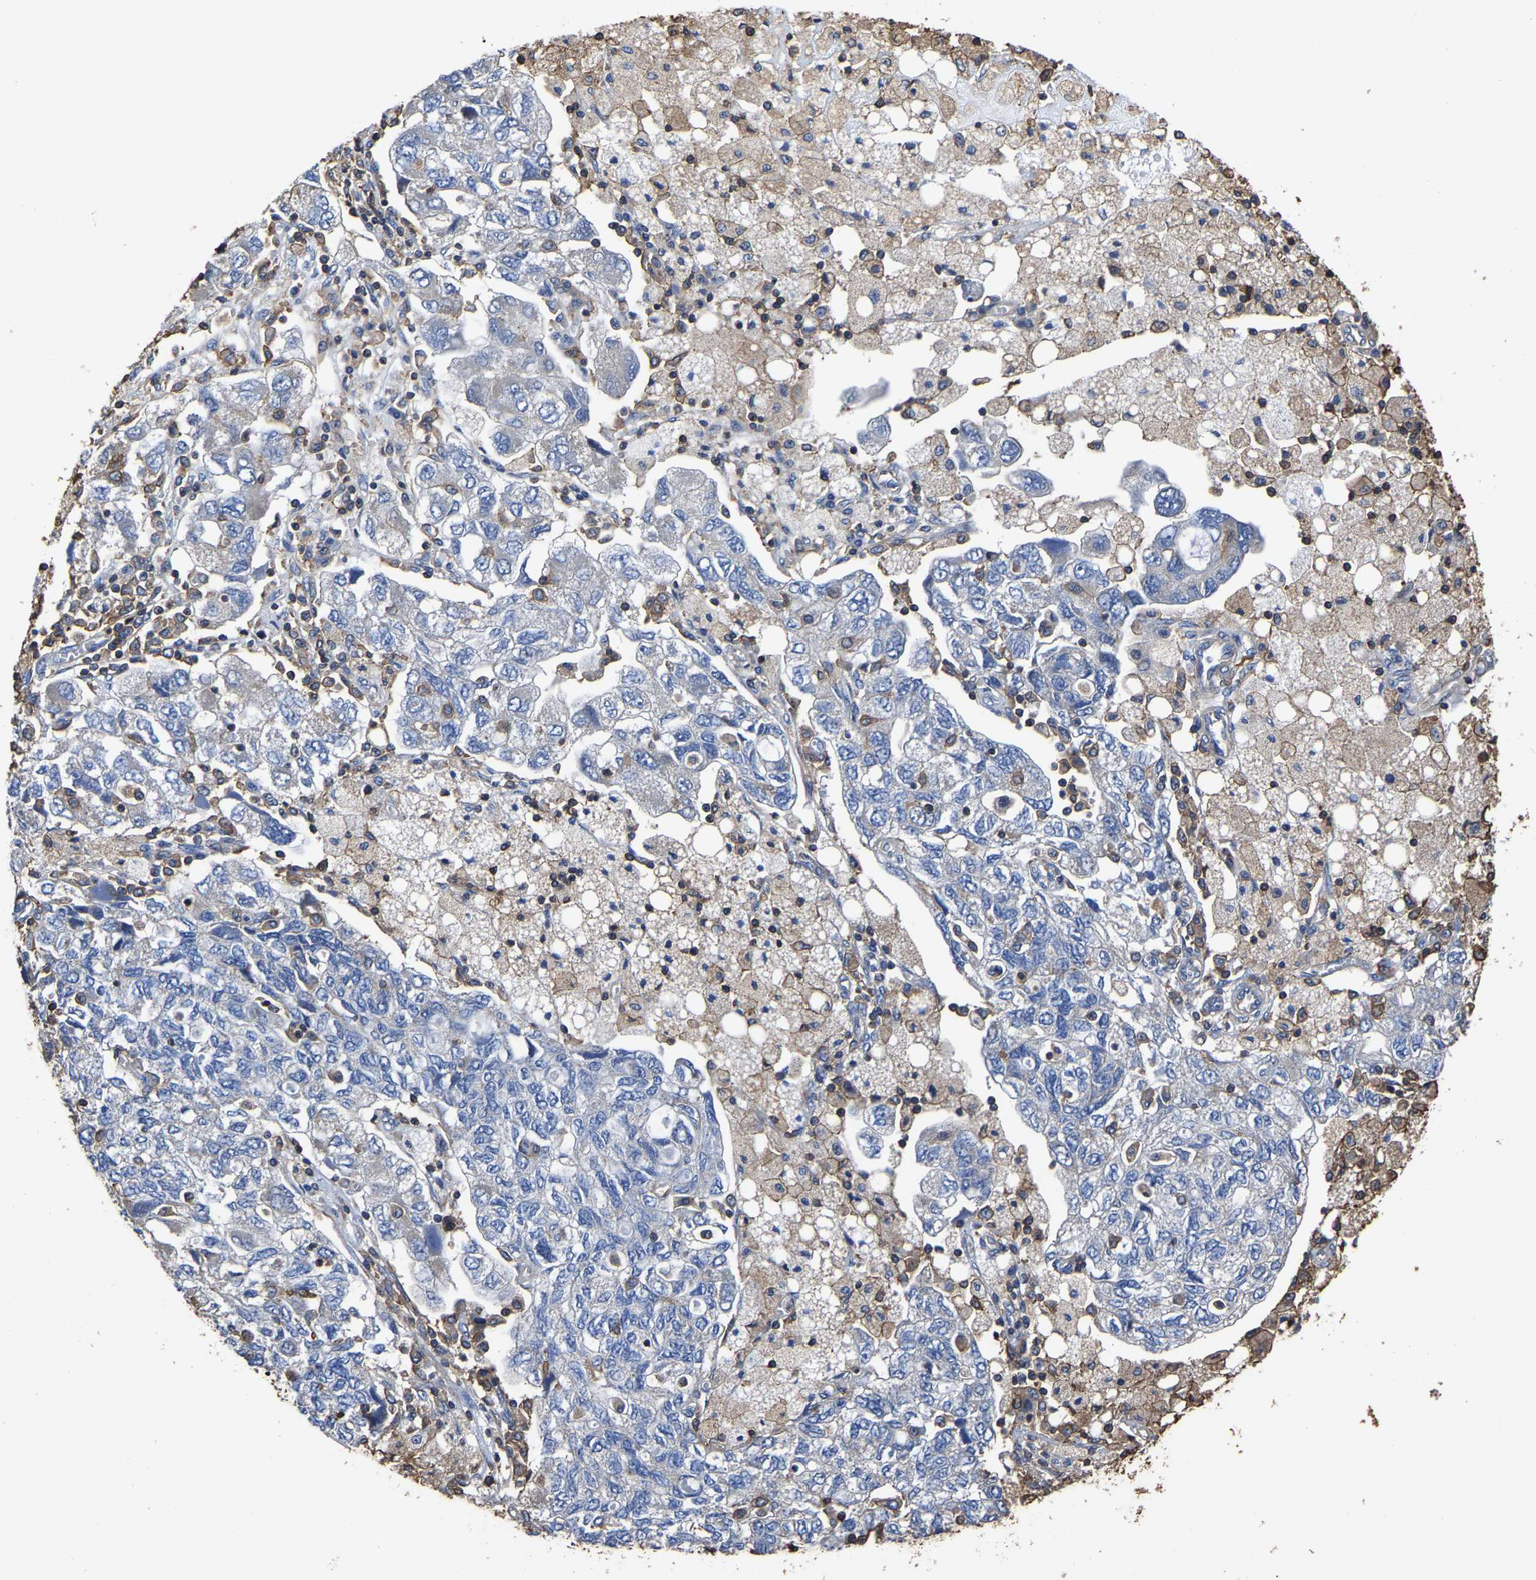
{"staining": {"intensity": "negative", "quantity": "none", "location": "none"}, "tissue": "ovarian cancer", "cell_type": "Tumor cells", "image_type": "cancer", "snomed": [{"axis": "morphology", "description": "Carcinoma, NOS"}, {"axis": "morphology", "description": "Cystadenocarcinoma, serous, NOS"}, {"axis": "topography", "description": "Ovary"}], "caption": "Tumor cells show no significant positivity in ovarian cancer.", "gene": "ARMT1", "patient": {"sex": "female", "age": 69}}